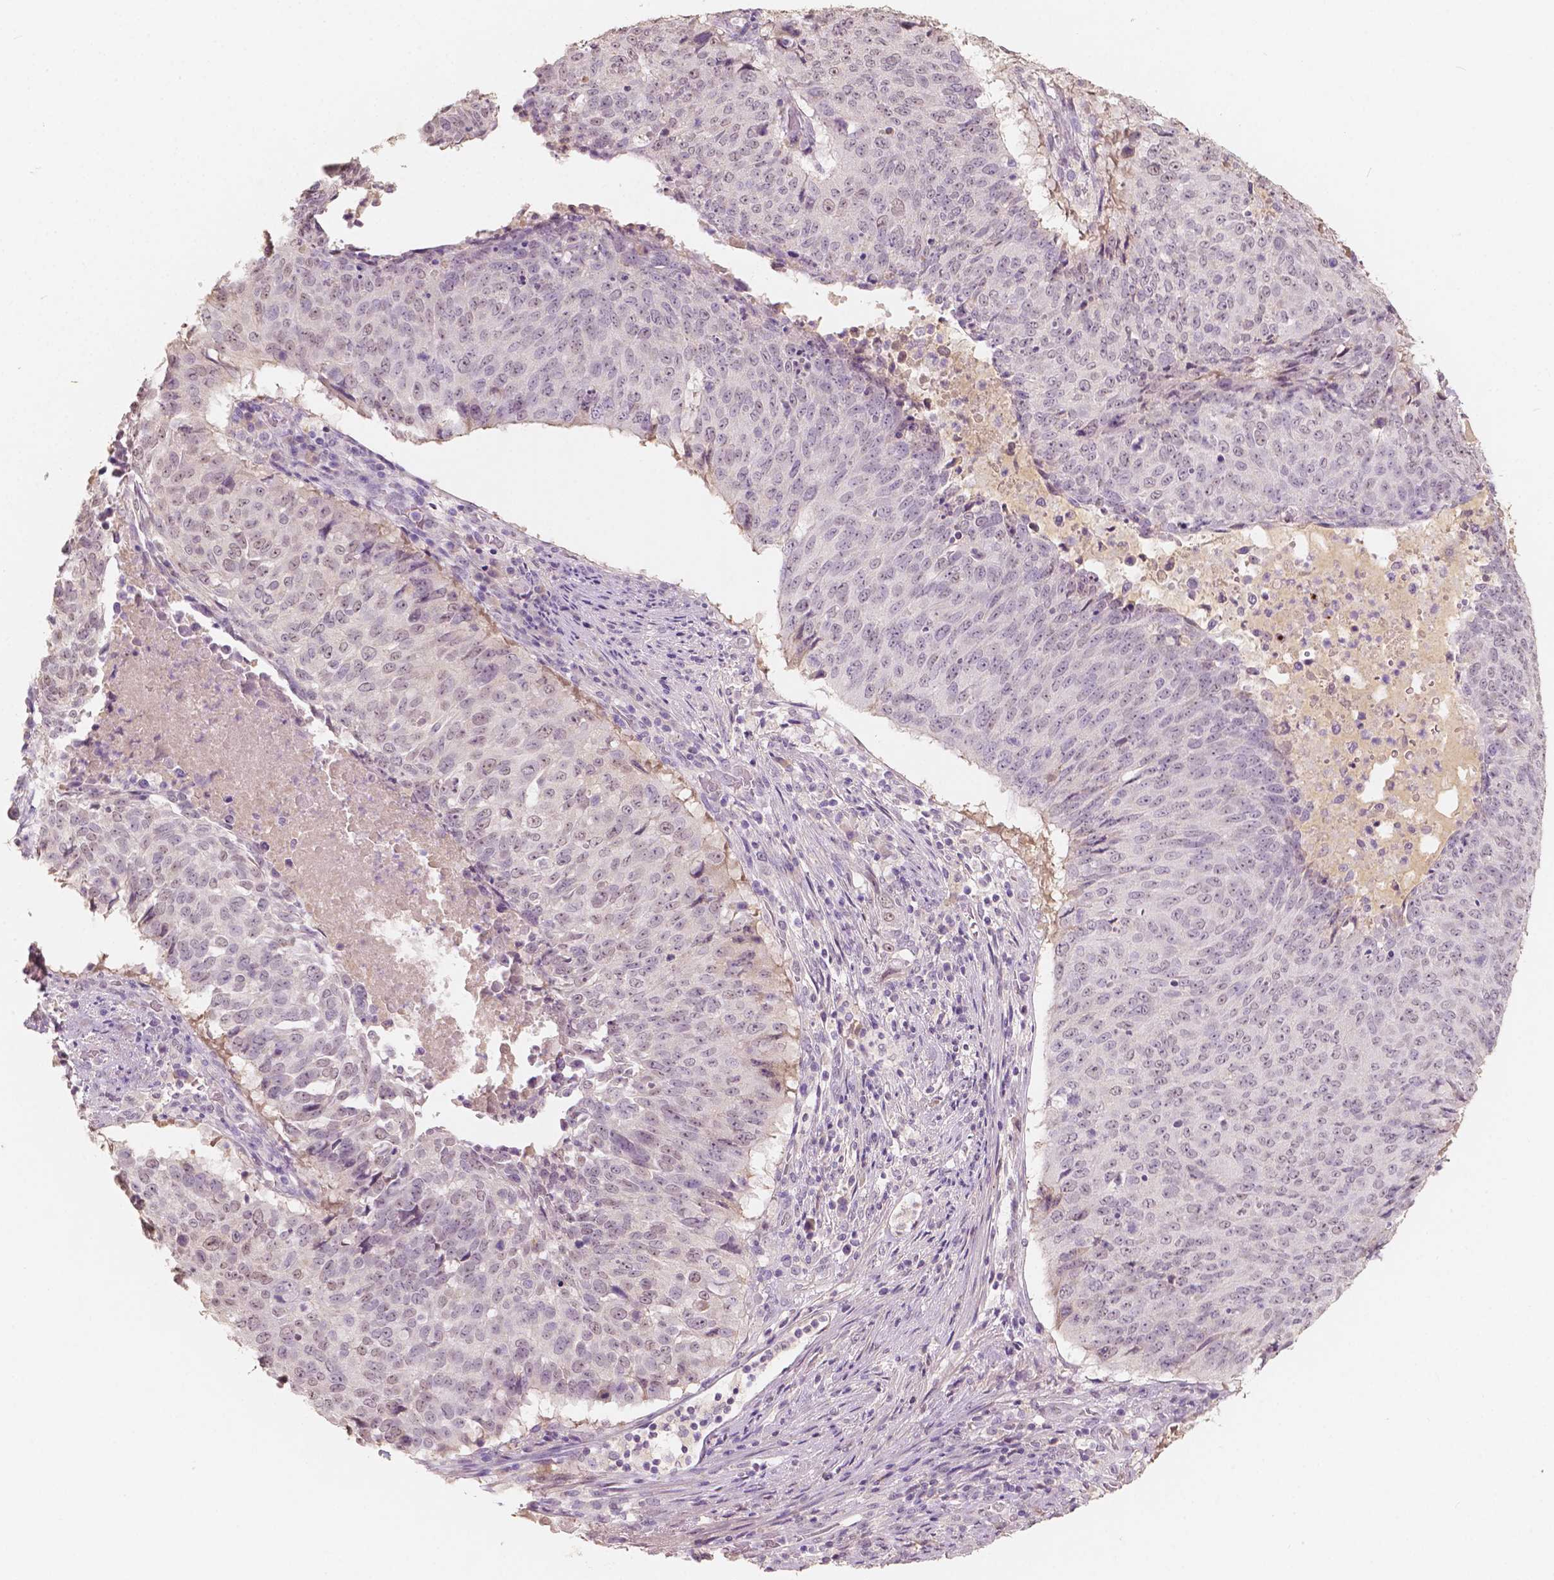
{"staining": {"intensity": "weak", "quantity": "<25%", "location": "nuclear"}, "tissue": "lung cancer", "cell_type": "Tumor cells", "image_type": "cancer", "snomed": [{"axis": "morphology", "description": "Normal tissue, NOS"}, {"axis": "morphology", "description": "Squamous cell carcinoma, NOS"}, {"axis": "topography", "description": "Bronchus"}, {"axis": "topography", "description": "Lung"}], "caption": "This is an immunohistochemistry (IHC) histopathology image of human squamous cell carcinoma (lung). There is no expression in tumor cells.", "gene": "SOX15", "patient": {"sex": "male", "age": 64}}